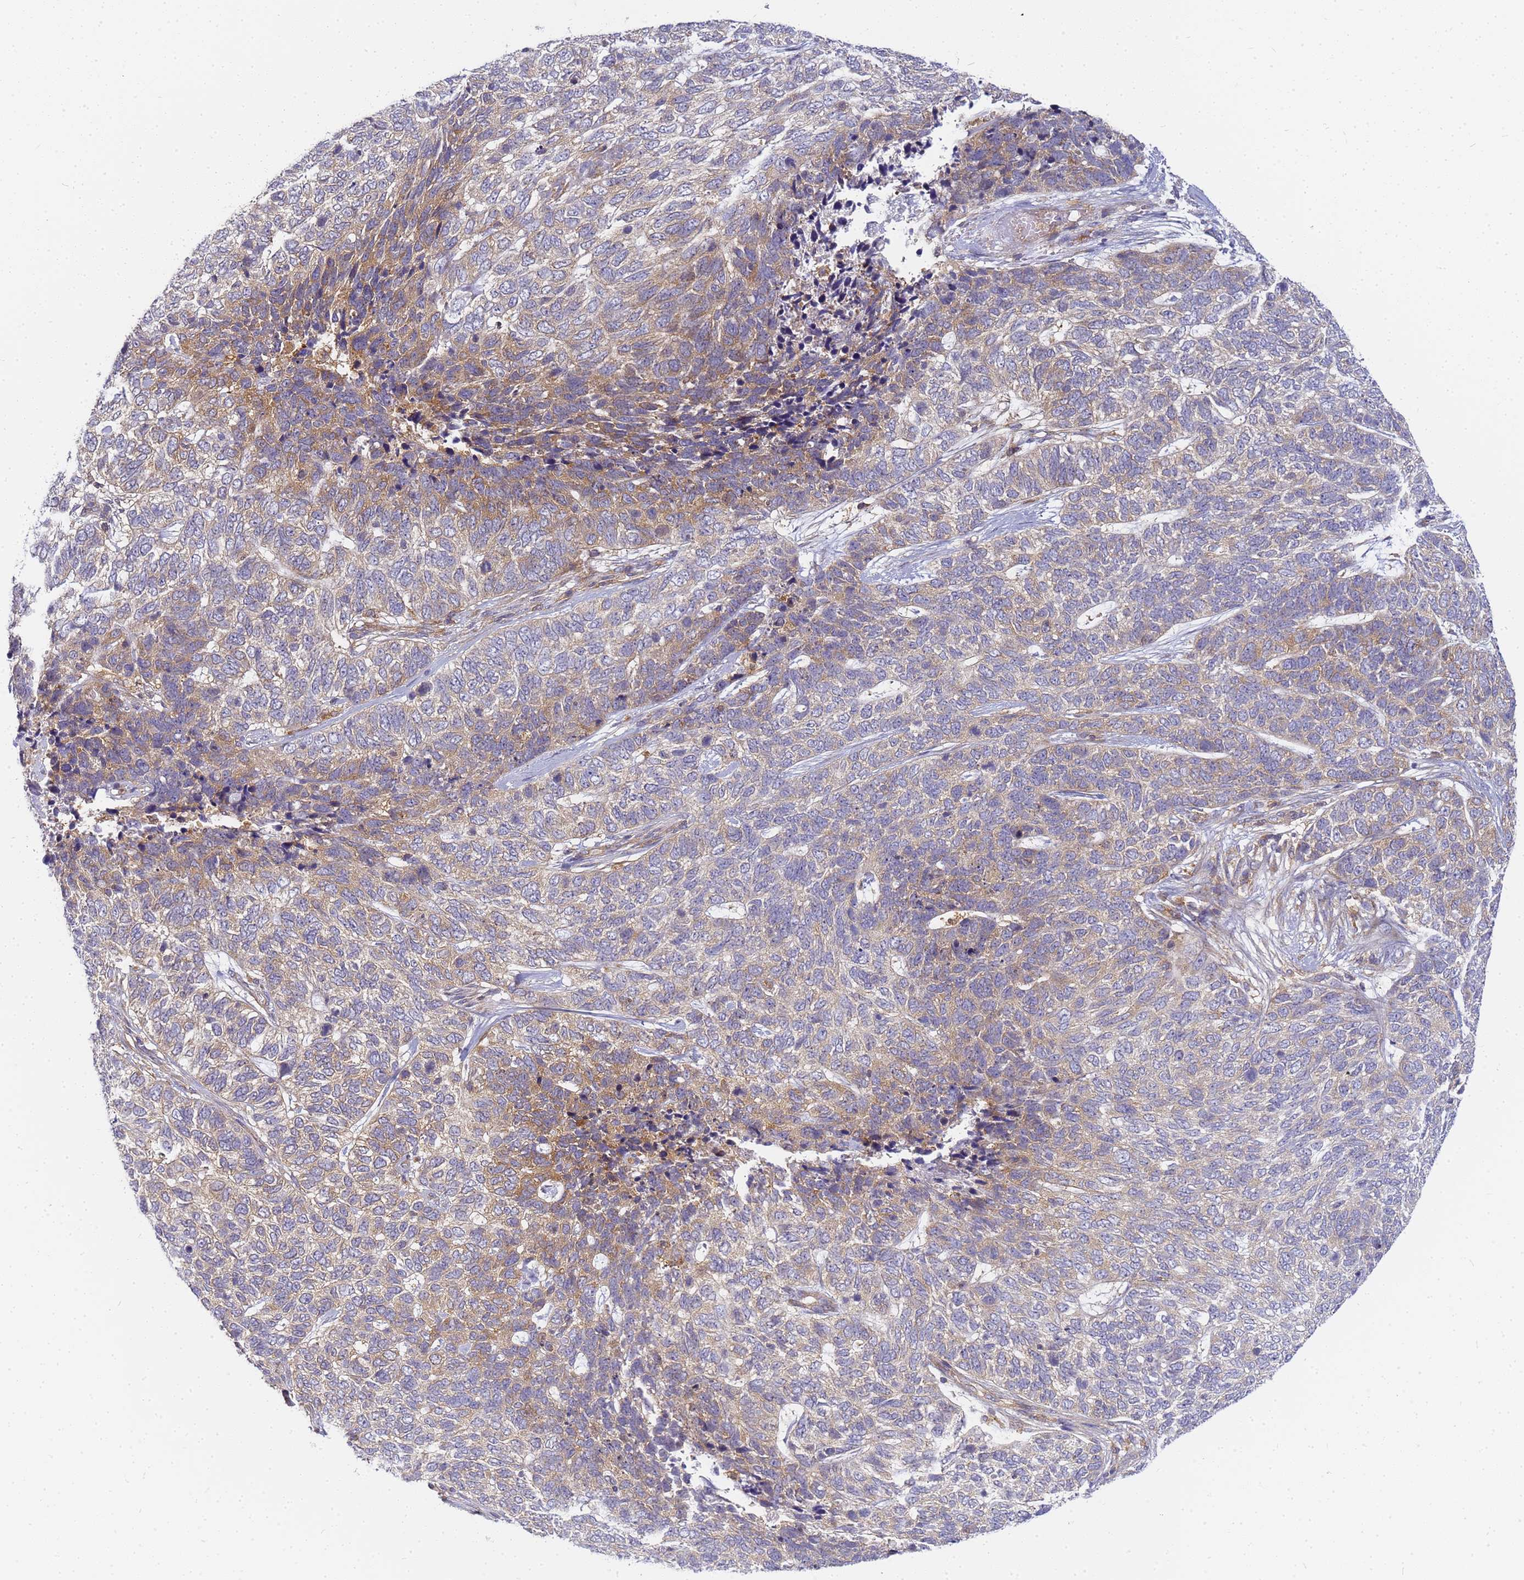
{"staining": {"intensity": "moderate", "quantity": "<25%", "location": "cytoplasmic/membranous"}, "tissue": "skin cancer", "cell_type": "Tumor cells", "image_type": "cancer", "snomed": [{"axis": "morphology", "description": "Basal cell carcinoma"}, {"axis": "topography", "description": "Skin"}], "caption": "IHC of skin cancer displays low levels of moderate cytoplasmic/membranous staining in about <25% of tumor cells. Nuclei are stained in blue.", "gene": "CHM", "patient": {"sex": "female", "age": 65}}